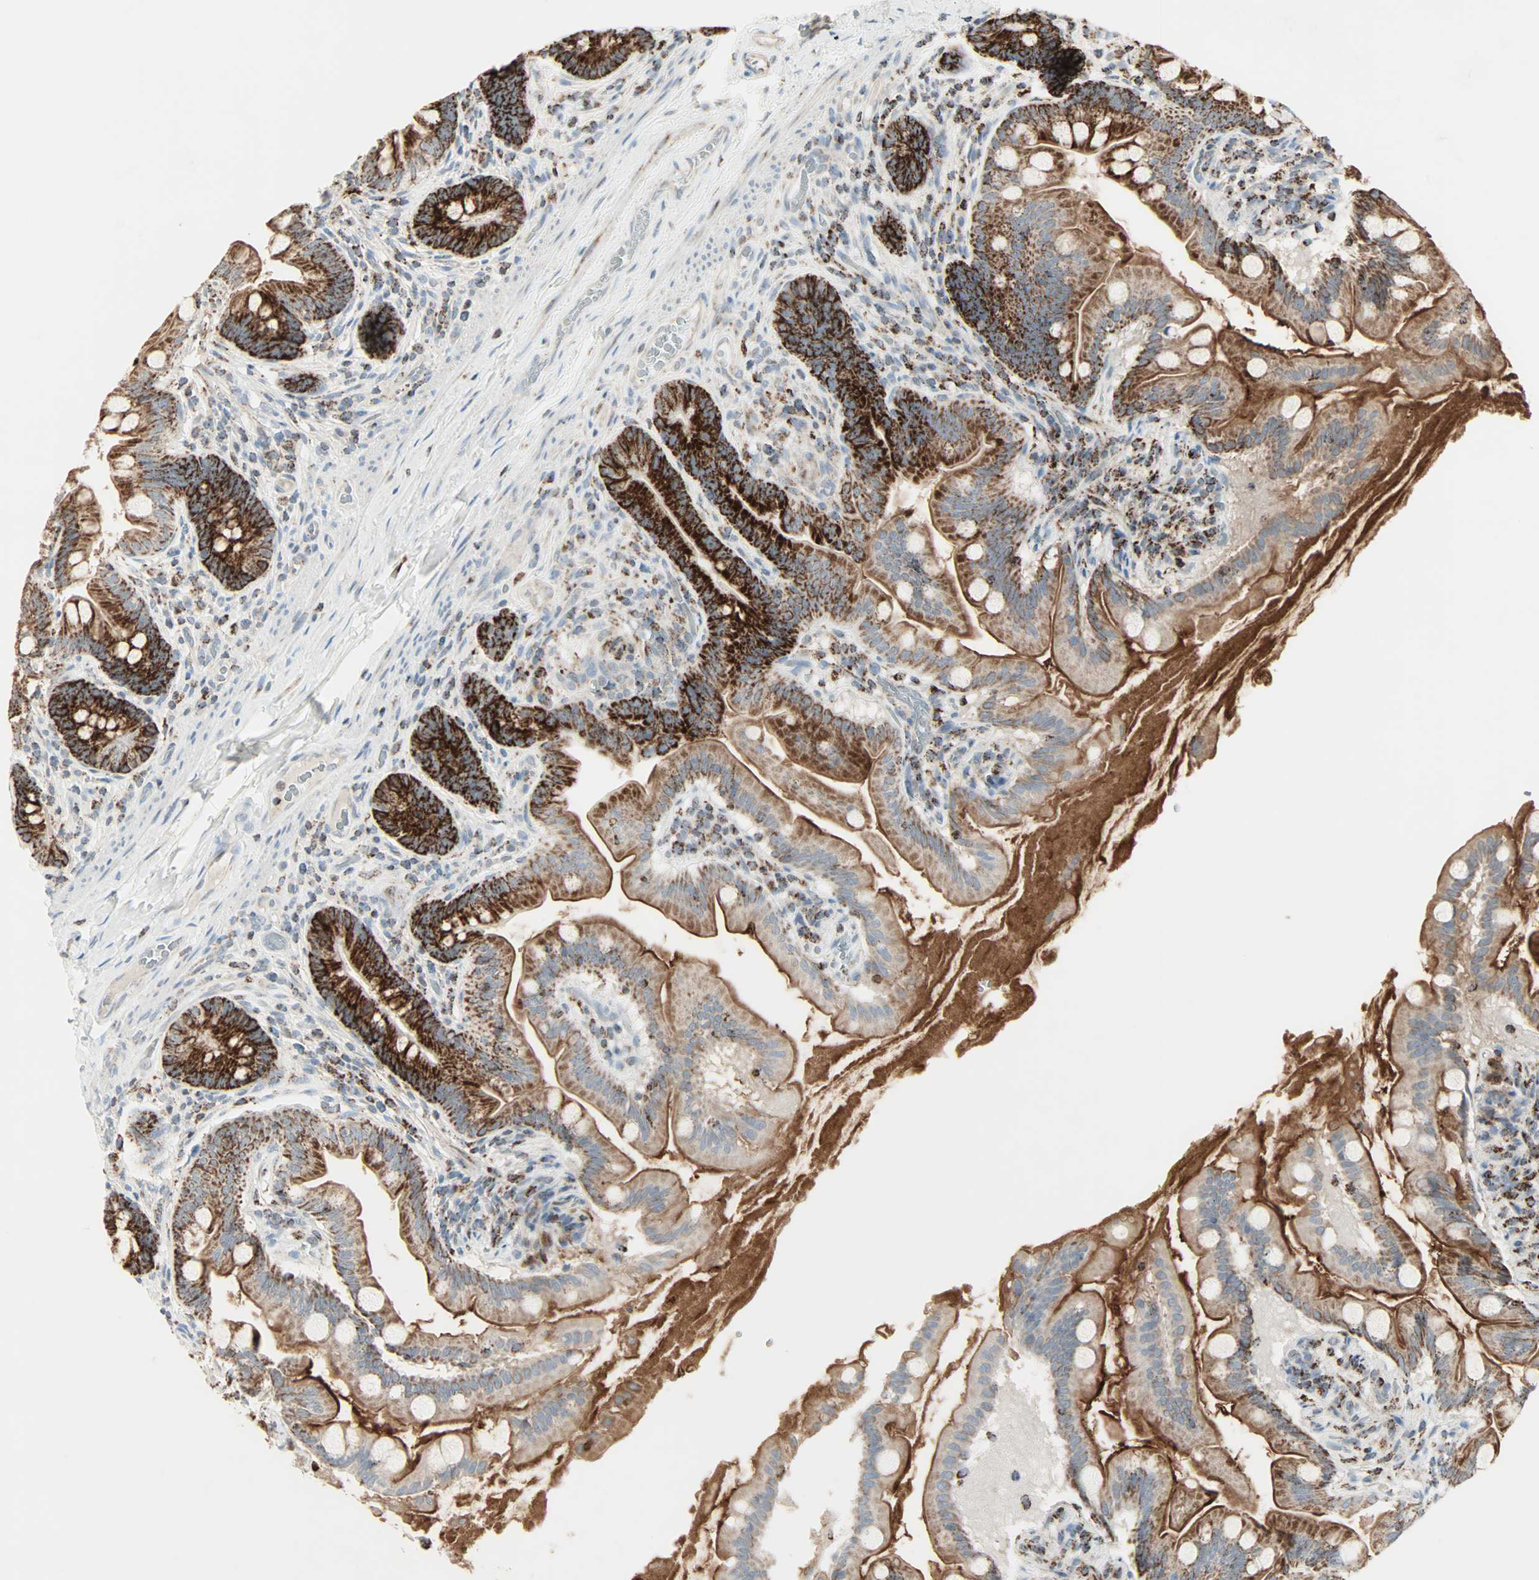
{"staining": {"intensity": "strong", "quantity": ">75%", "location": "cytoplasmic/membranous"}, "tissue": "small intestine", "cell_type": "Glandular cells", "image_type": "normal", "snomed": [{"axis": "morphology", "description": "Normal tissue, NOS"}, {"axis": "topography", "description": "Small intestine"}], "caption": "A histopathology image of human small intestine stained for a protein displays strong cytoplasmic/membranous brown staining in glandular cells.", "gene": "IDH2", "patient": {"sex": "female", "age": 56}}